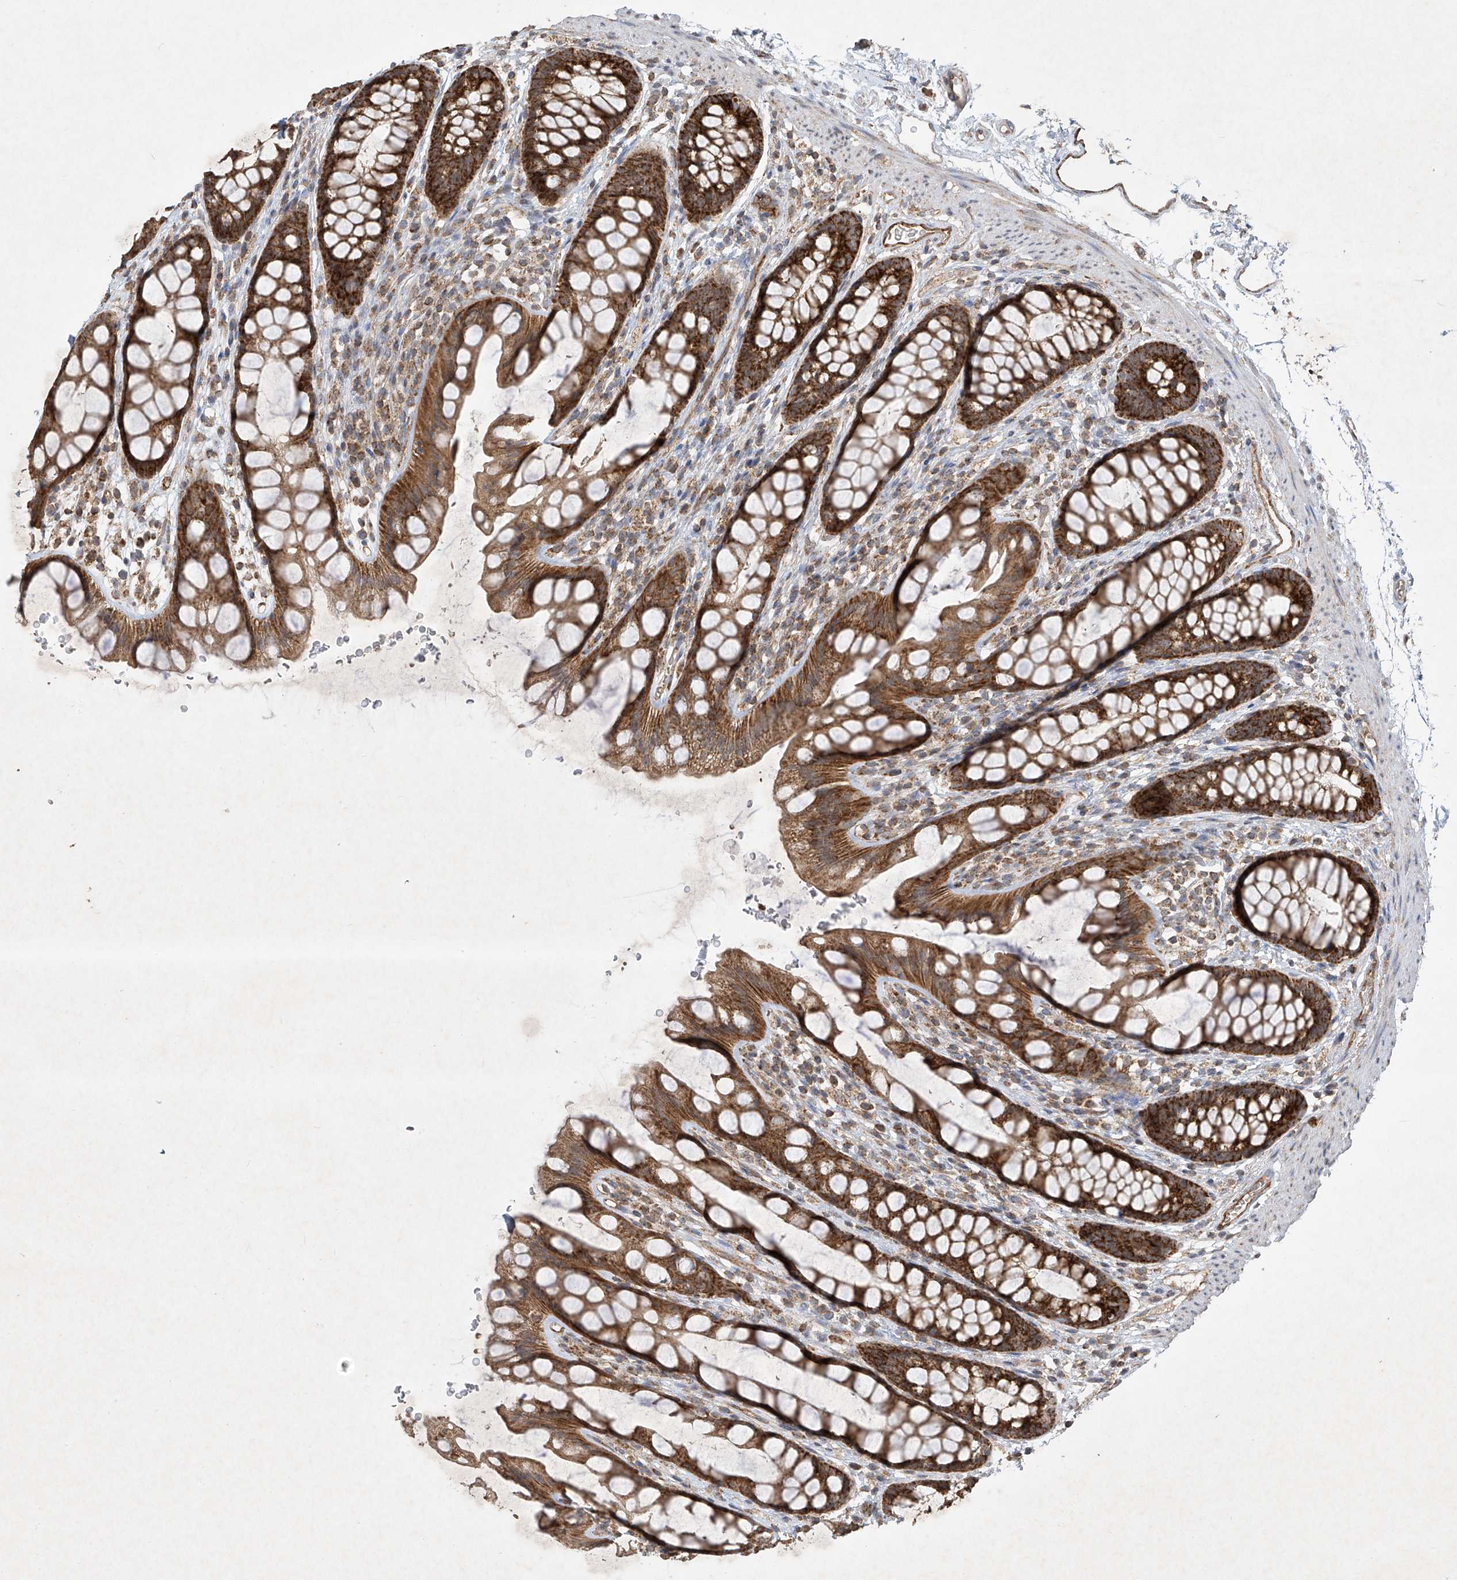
{"staining": {"intensity": "strong", "quantity": ">75%", "location": "cytoplasmic/membranous"}, "tissue": "rectum", "cell_type": "Glandular cells", "image_type": "normal", "snomed": [{"axis": "morphology", "description": "Normal tissue, NOS"}, {"axis": "topography", "description": "Rectum"}], "caption": "IHC (DAB (3,3'-diaminobenzidine)) staining of benign rectum exhibits strong cytoplasmic/membranous protein positivity in approximately >75% of glandular cells.", "gene": "UQCC1", "patient": {"sex": "female", "age": 65}}